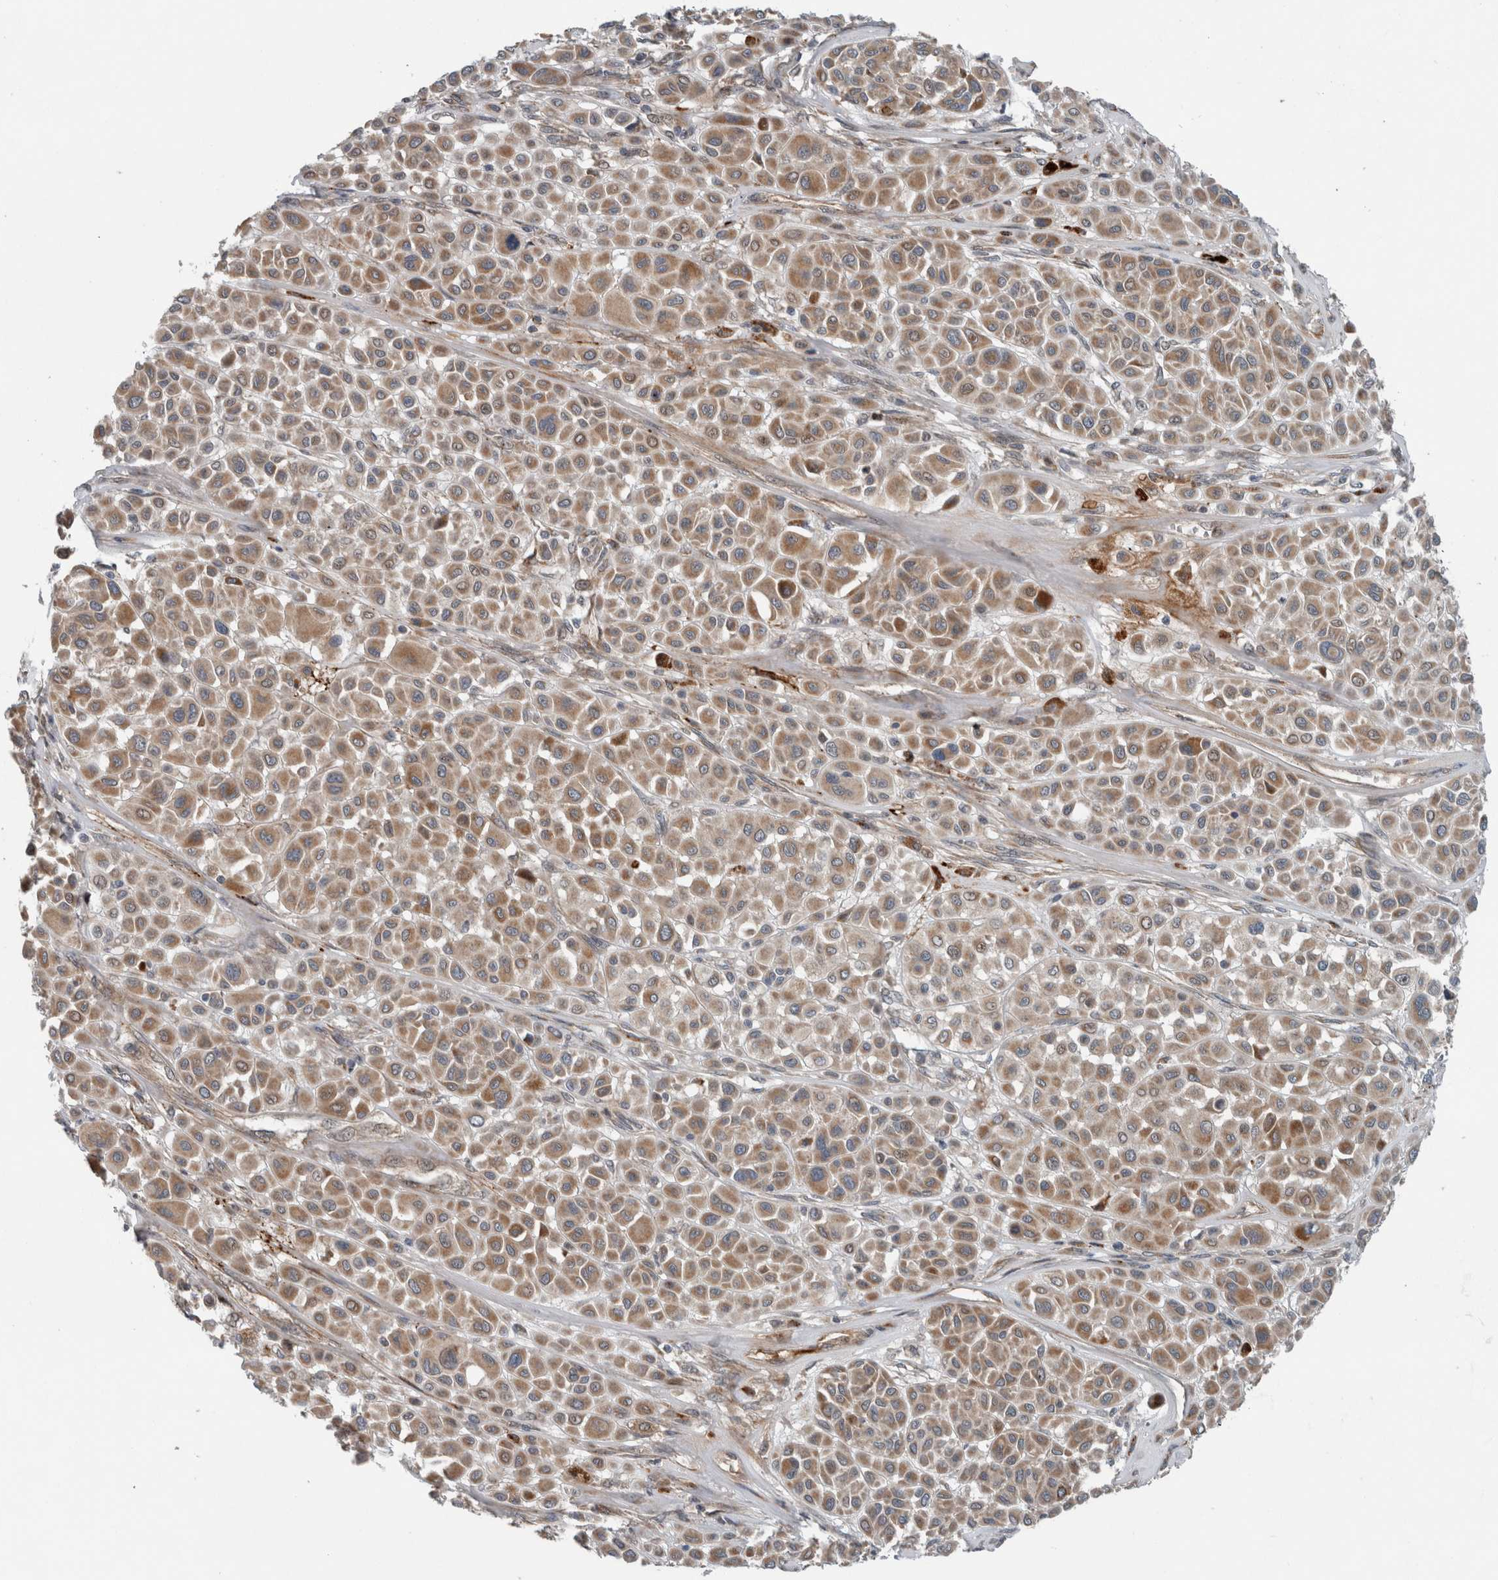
{"staining": {"intensity": "weak", "quantity": ">75%", "location": "cytoplasmic/membranous"}, "tissue": "melanoma", "cell_type": "Tumor cells", "image_type": "cancer", "snomed": [{"axis": "morphology", "description": "Malignant melanoma, Metastatic site"}, {"axis": "topography", "description": "Soft tissue"}], "caption": "A histopathology image of melanoma stained for a protein exhibits weak cytoplasmic/membranous brown staining in tumor cells.", "gene": "GBA2", "patient": {"sex": "male", "age": 41}}